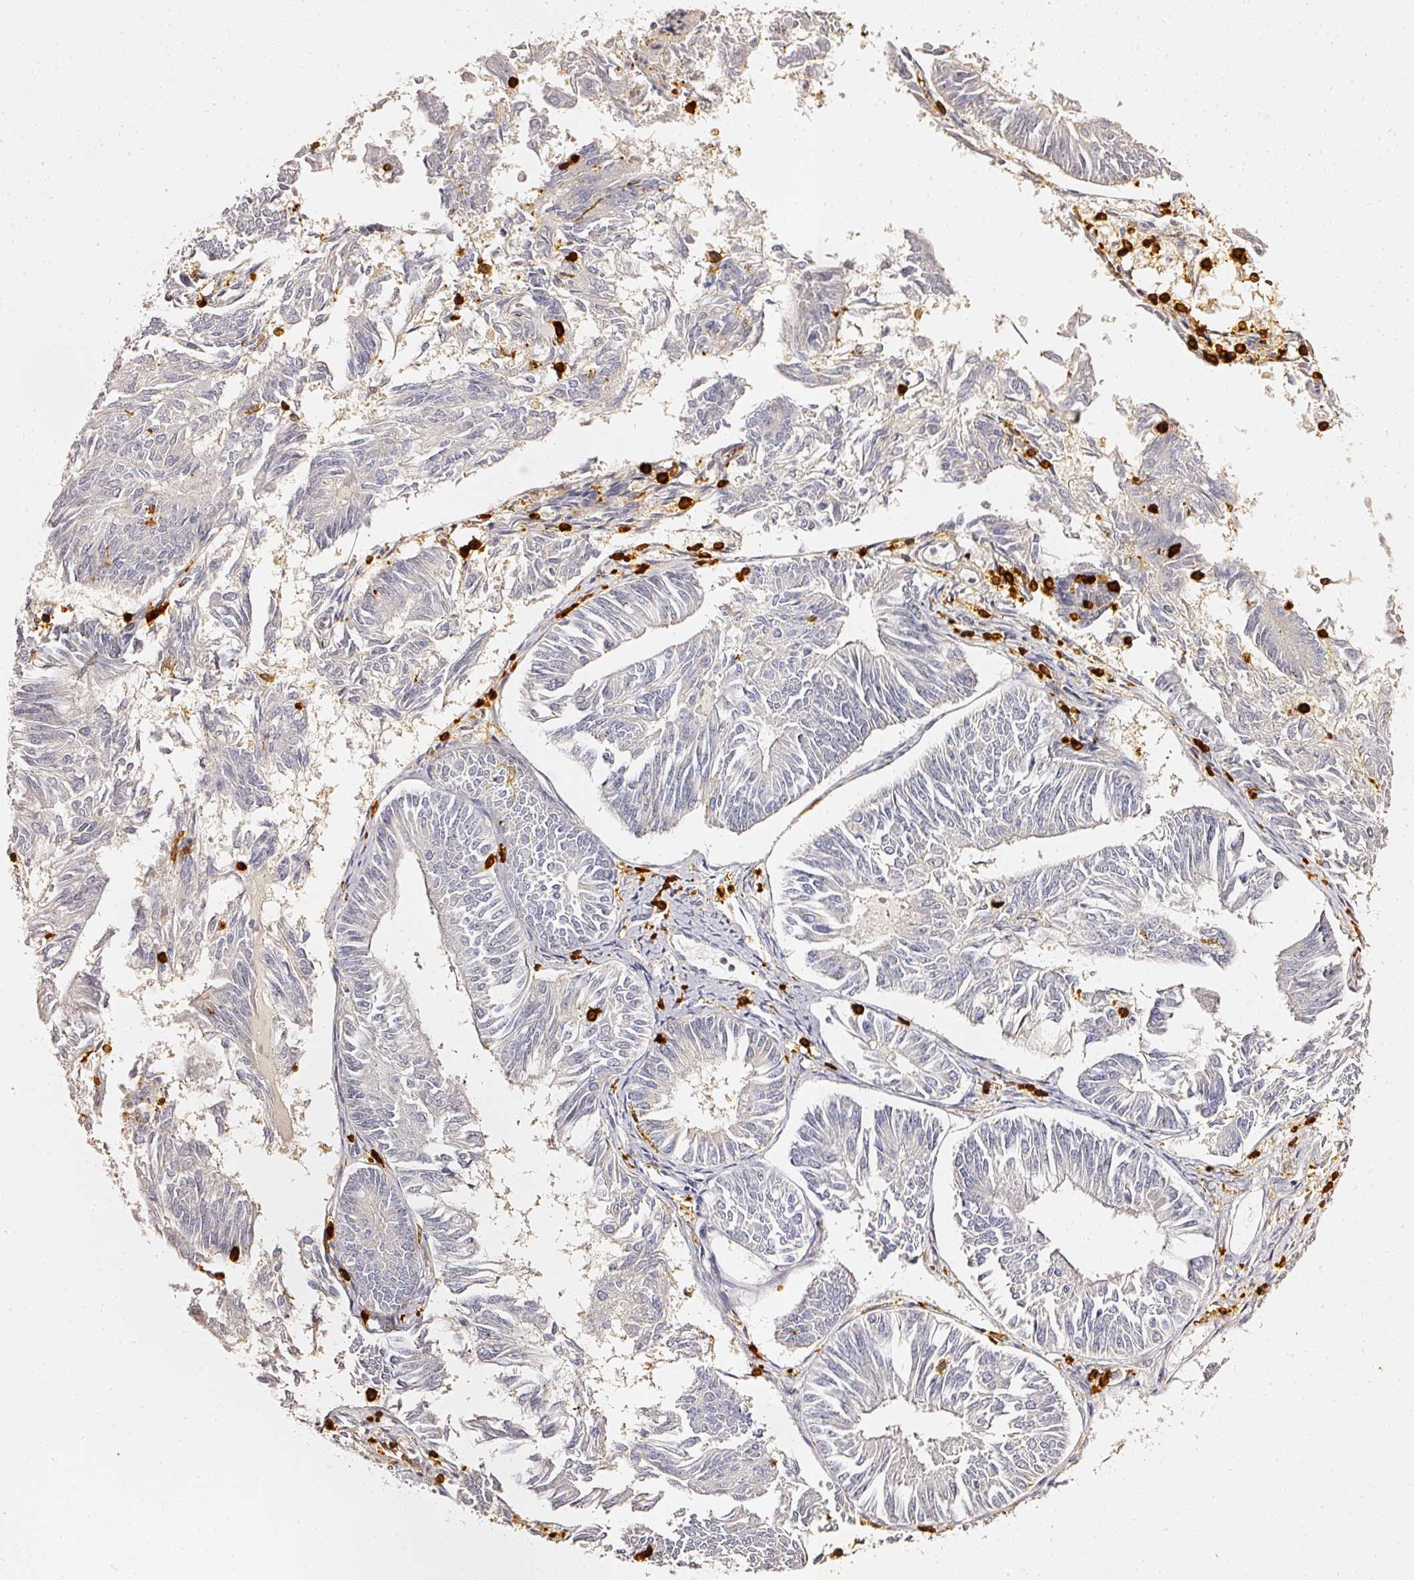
{"staining": {"intensity": "negative", "quantity": "none", "location": "none"}, "tissue": "endometrial cancer", "cell_type": "Tumor cells", "image_type": "cancer", "snomed": [{"axis": "morphology", "description": "Adenocarcinoma, NOS"}, {"axis": "topography", "description": "Endometrium"}], "caption": "High magnification brightfield microscopy of endometrial cancer (adenocarcinoma) stained with DAB (3,3'-diaminobenzidine) (brown) and counterstained with hematoxylin (blue): tumor cells show no significant expression.", "gene": "EVL", "patient": {"sex": "female", "age": 58}}